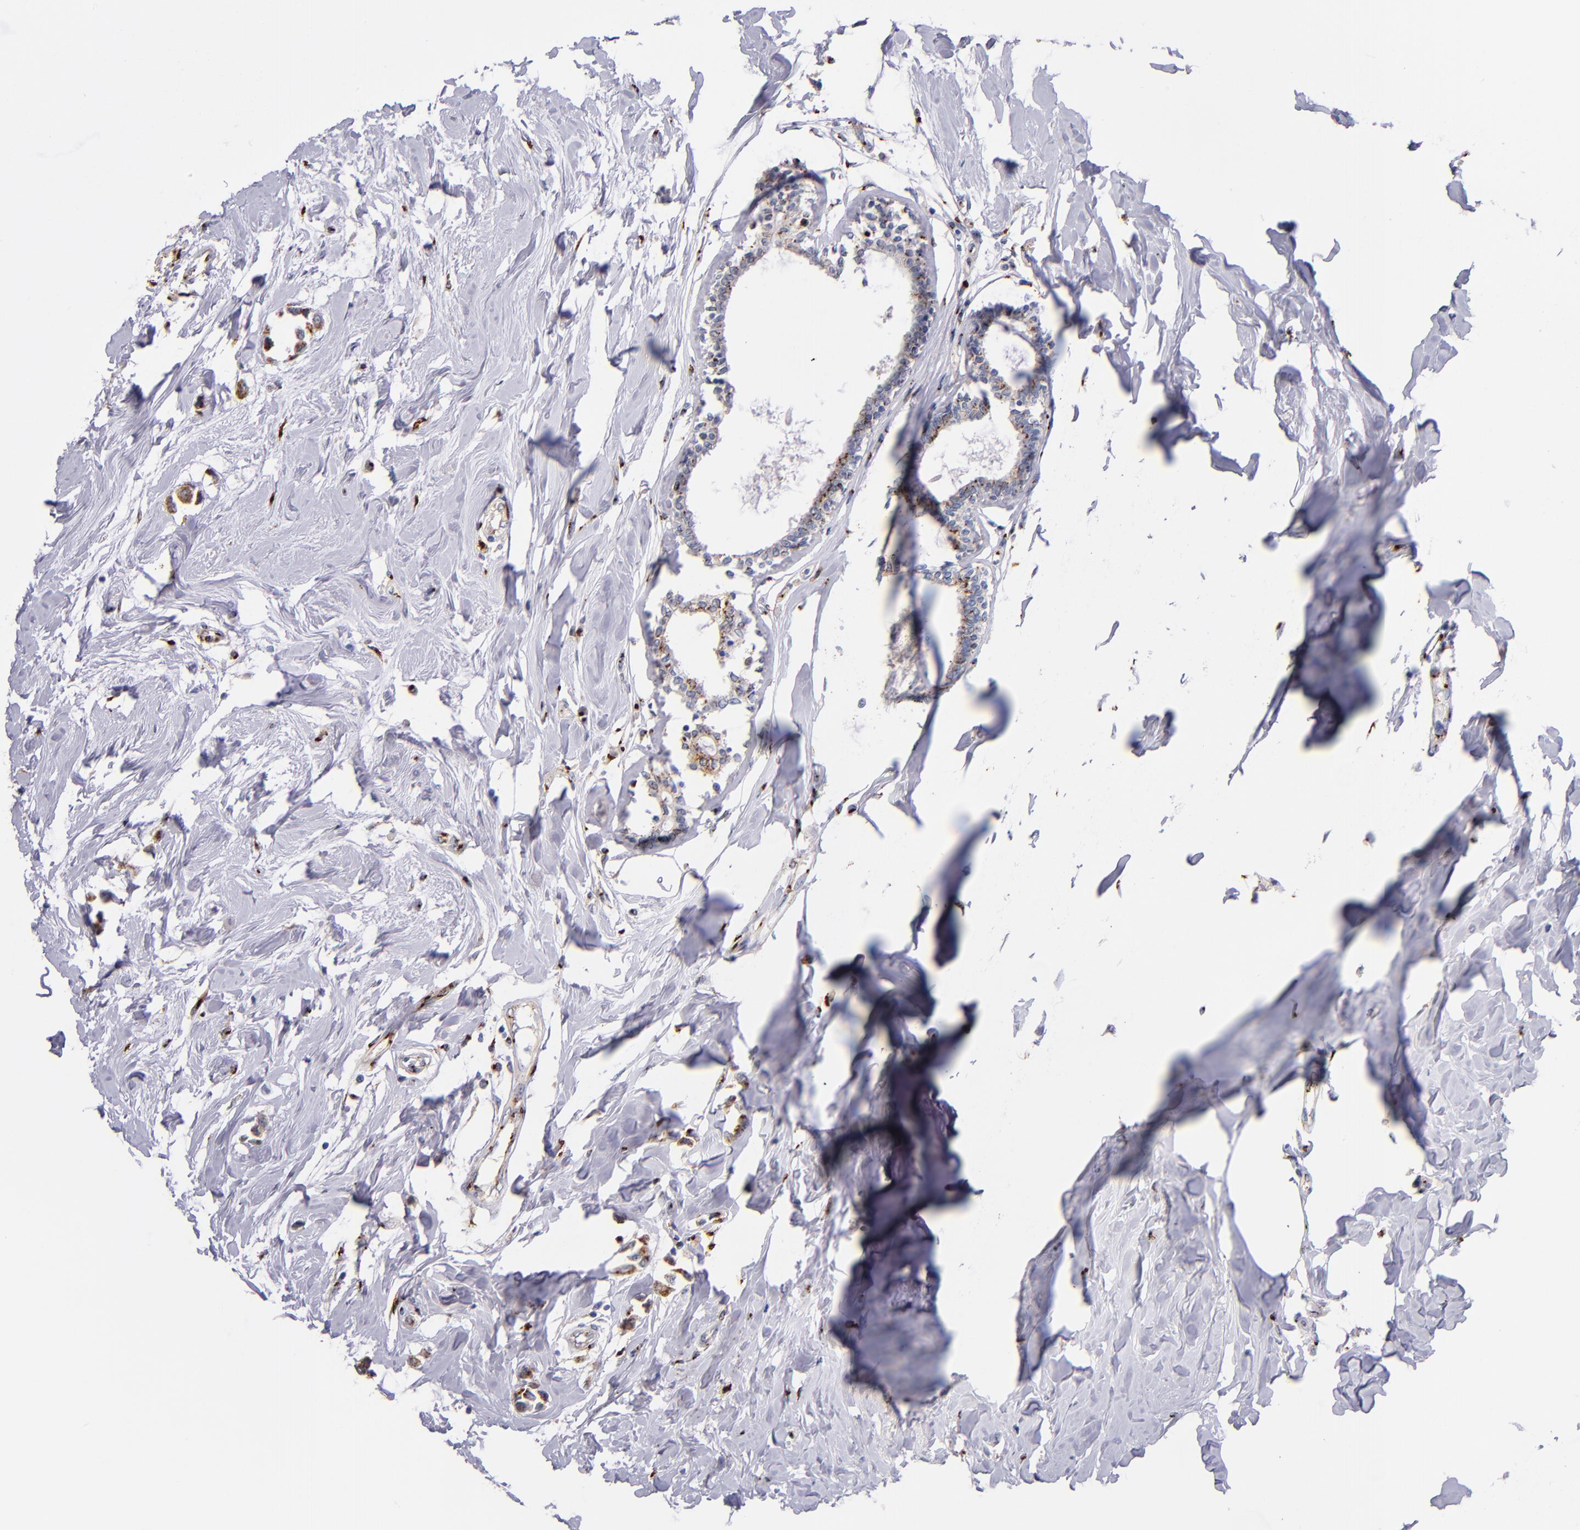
{"staining": {"intensity": "moderate", "quantity": ">75%", "location": "cytoplasmic/membranous"}, "tissue": "breast cancer", "cell_type": "Tumor cells", "image_type": "cancer", "snomed": [{"axis": "morphology", "description": "Lobular carcinoma"}, {"axis": "topography", "description": "Breast"}], "caption": "Protein expression by immunohistochemistry exhibits moderate cytoplasmic/membranous expression in approximately >75% of tumor cells in breast cancer.", "gene": "GOLIM4", "patient": {"sex": "female", "age": 51}}